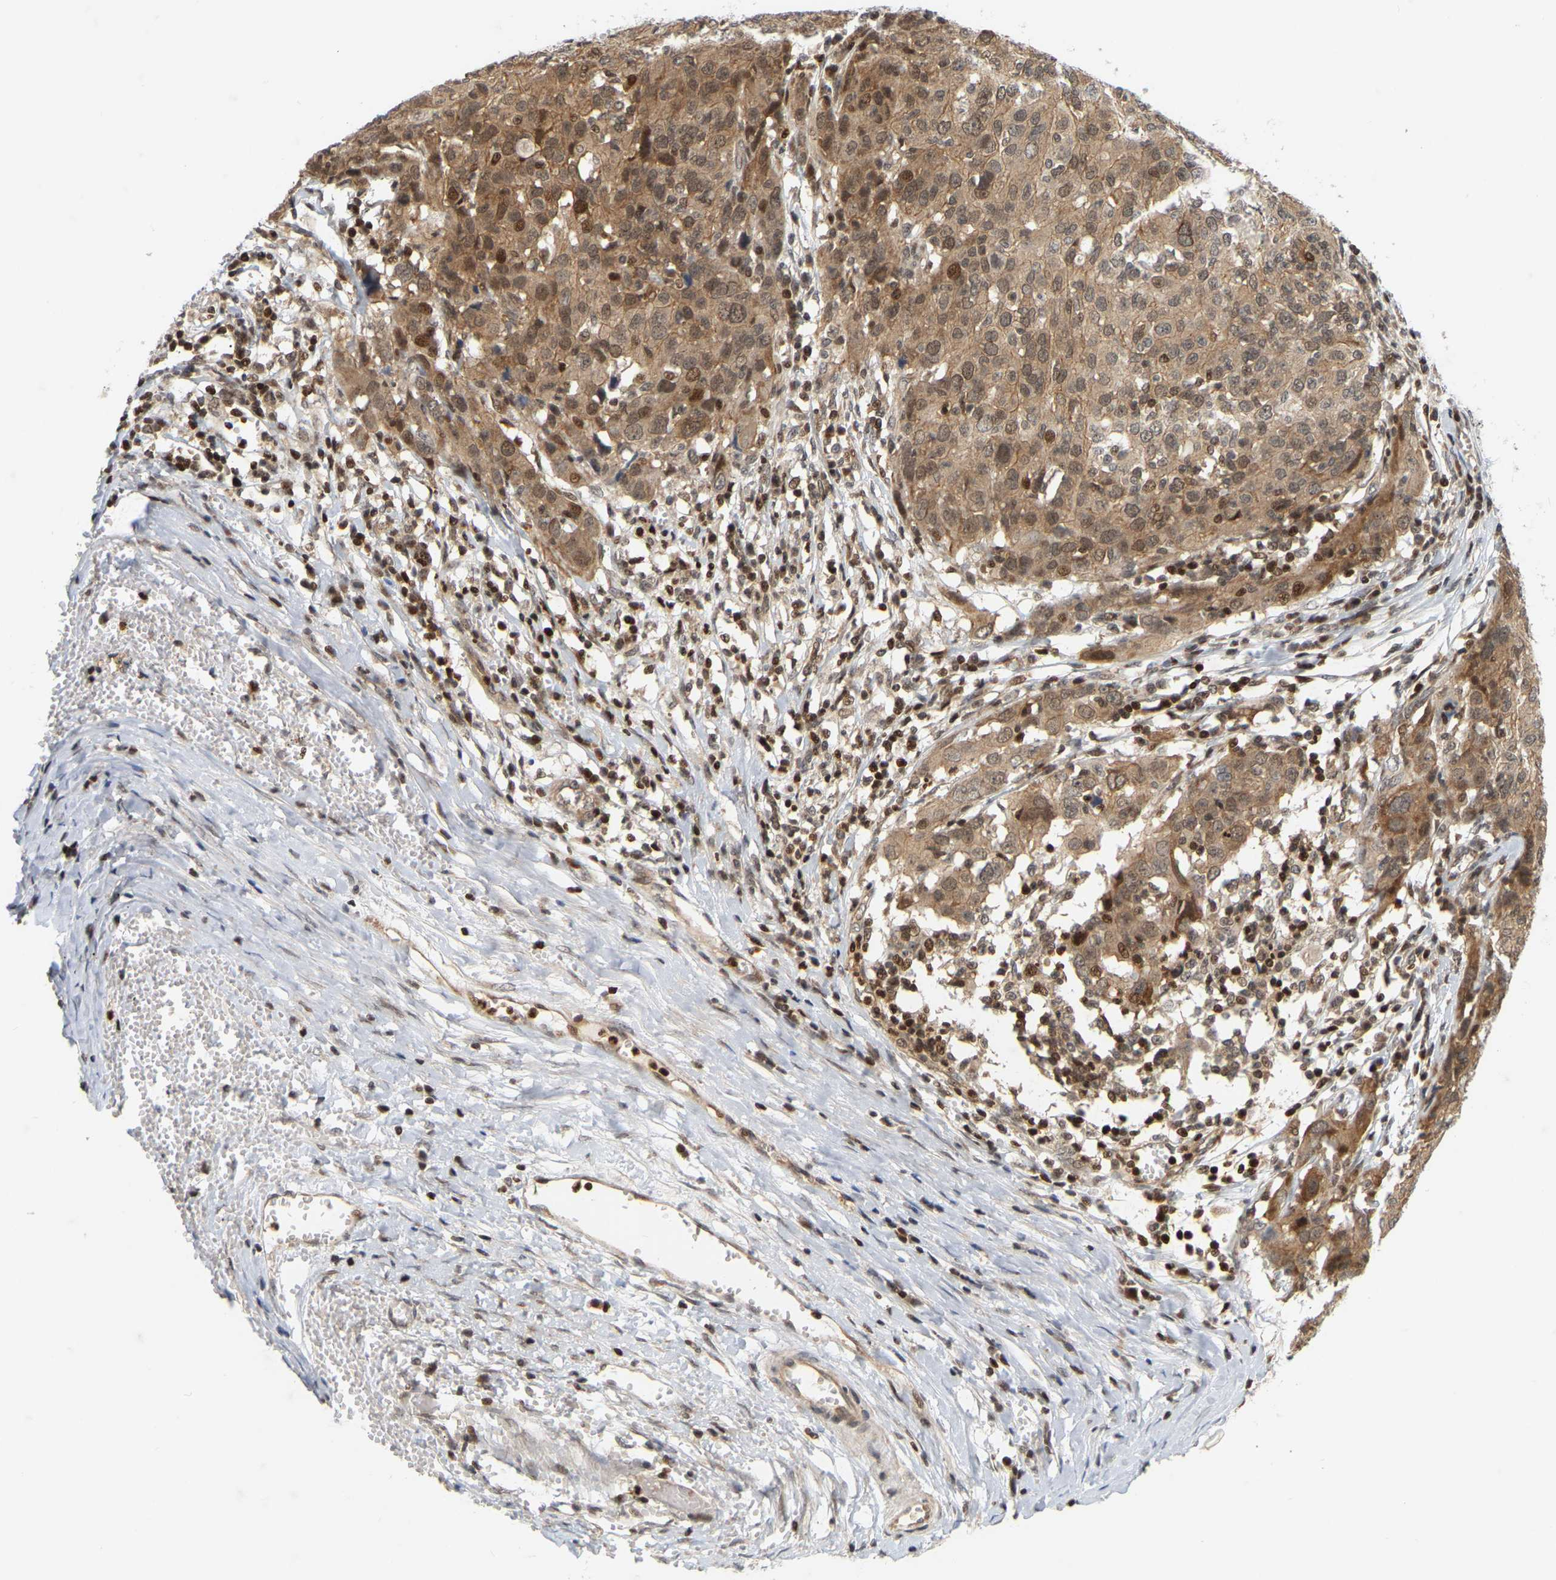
{"staining": {"intensity": "moderate", "quantity": ">75%", "location": "cytoplasmic/membranous"}, "tissue": "ovarian cancer", "cell_type": "Tumor cells", "image_type": "cancer", "snomed": [{"axis": "morphology", "description": "Carcinoma, endometroid"}, {"axis": "topography", "description": "Ovary"}], "caption": "Moderate cytoplasmic/membranous positivity for a protein is present in approximately >75% of tumor cells of endometroid carcinoma (ovarian) using immunohistochemistry (IHC).", "gene": "NFE2L2", "patient": {"sex": "female", "age": 50}}